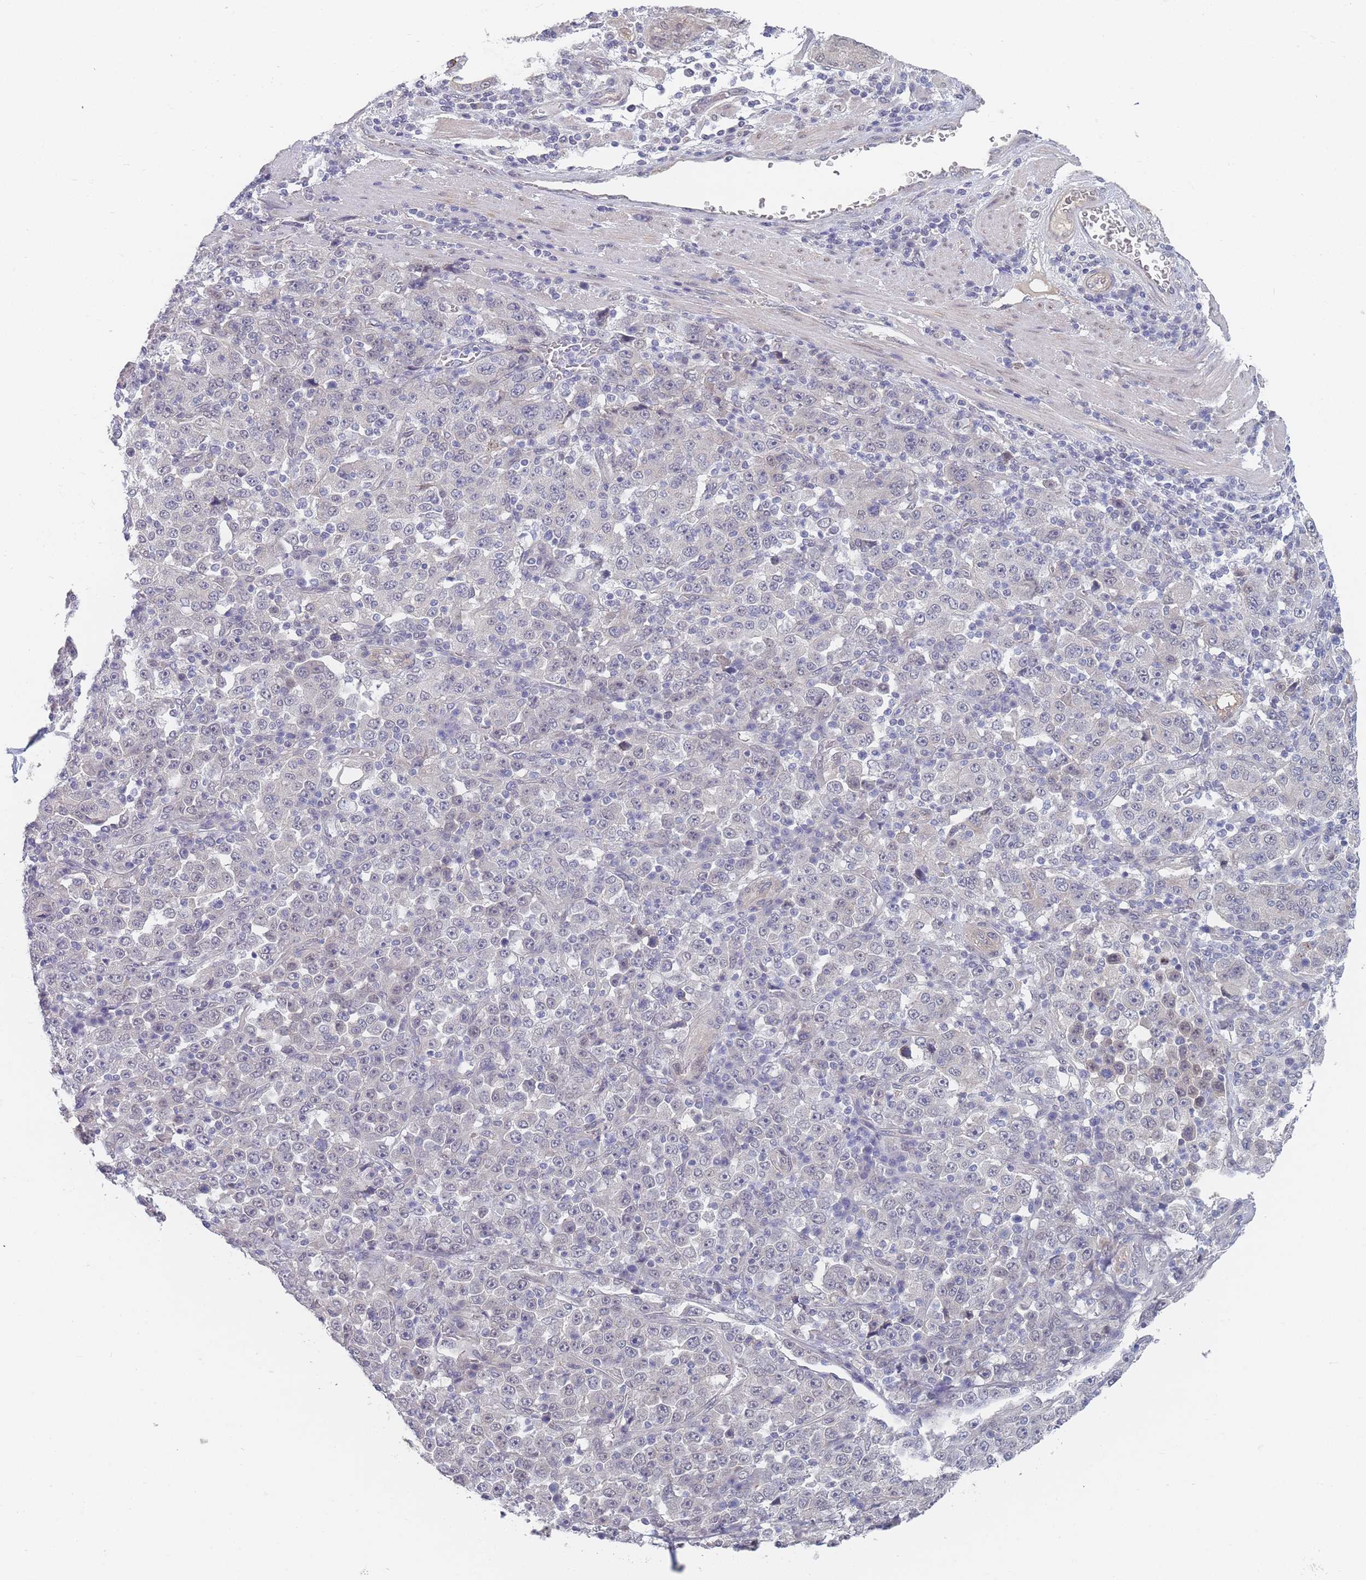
{"staining": {"intensity": "negative", "quantity": "none", "location": "none"}, "tissue": "stomach cancer", "cell_type": "Tumor cells", "image_type": "cancer", "snomed": [{"axis": "morphology", "description": "Normal tissue, NOS"}, {"axis": "morphology", "description": "Adenocarcinoma, NOS"}, {"axis": "topography", "description": "Stomach, upper"}, {"axis": "topography", "description": "Stomach"}], "caption": "An image of human stomach adenocarcinoma is negative for staining in tumor cells. (DAB (3,3'-diaminobenzidine) IHC with hematoxylin counter stain).", "gene": "ANKRD10", "patient": {"sex": "male", "age": 59}}